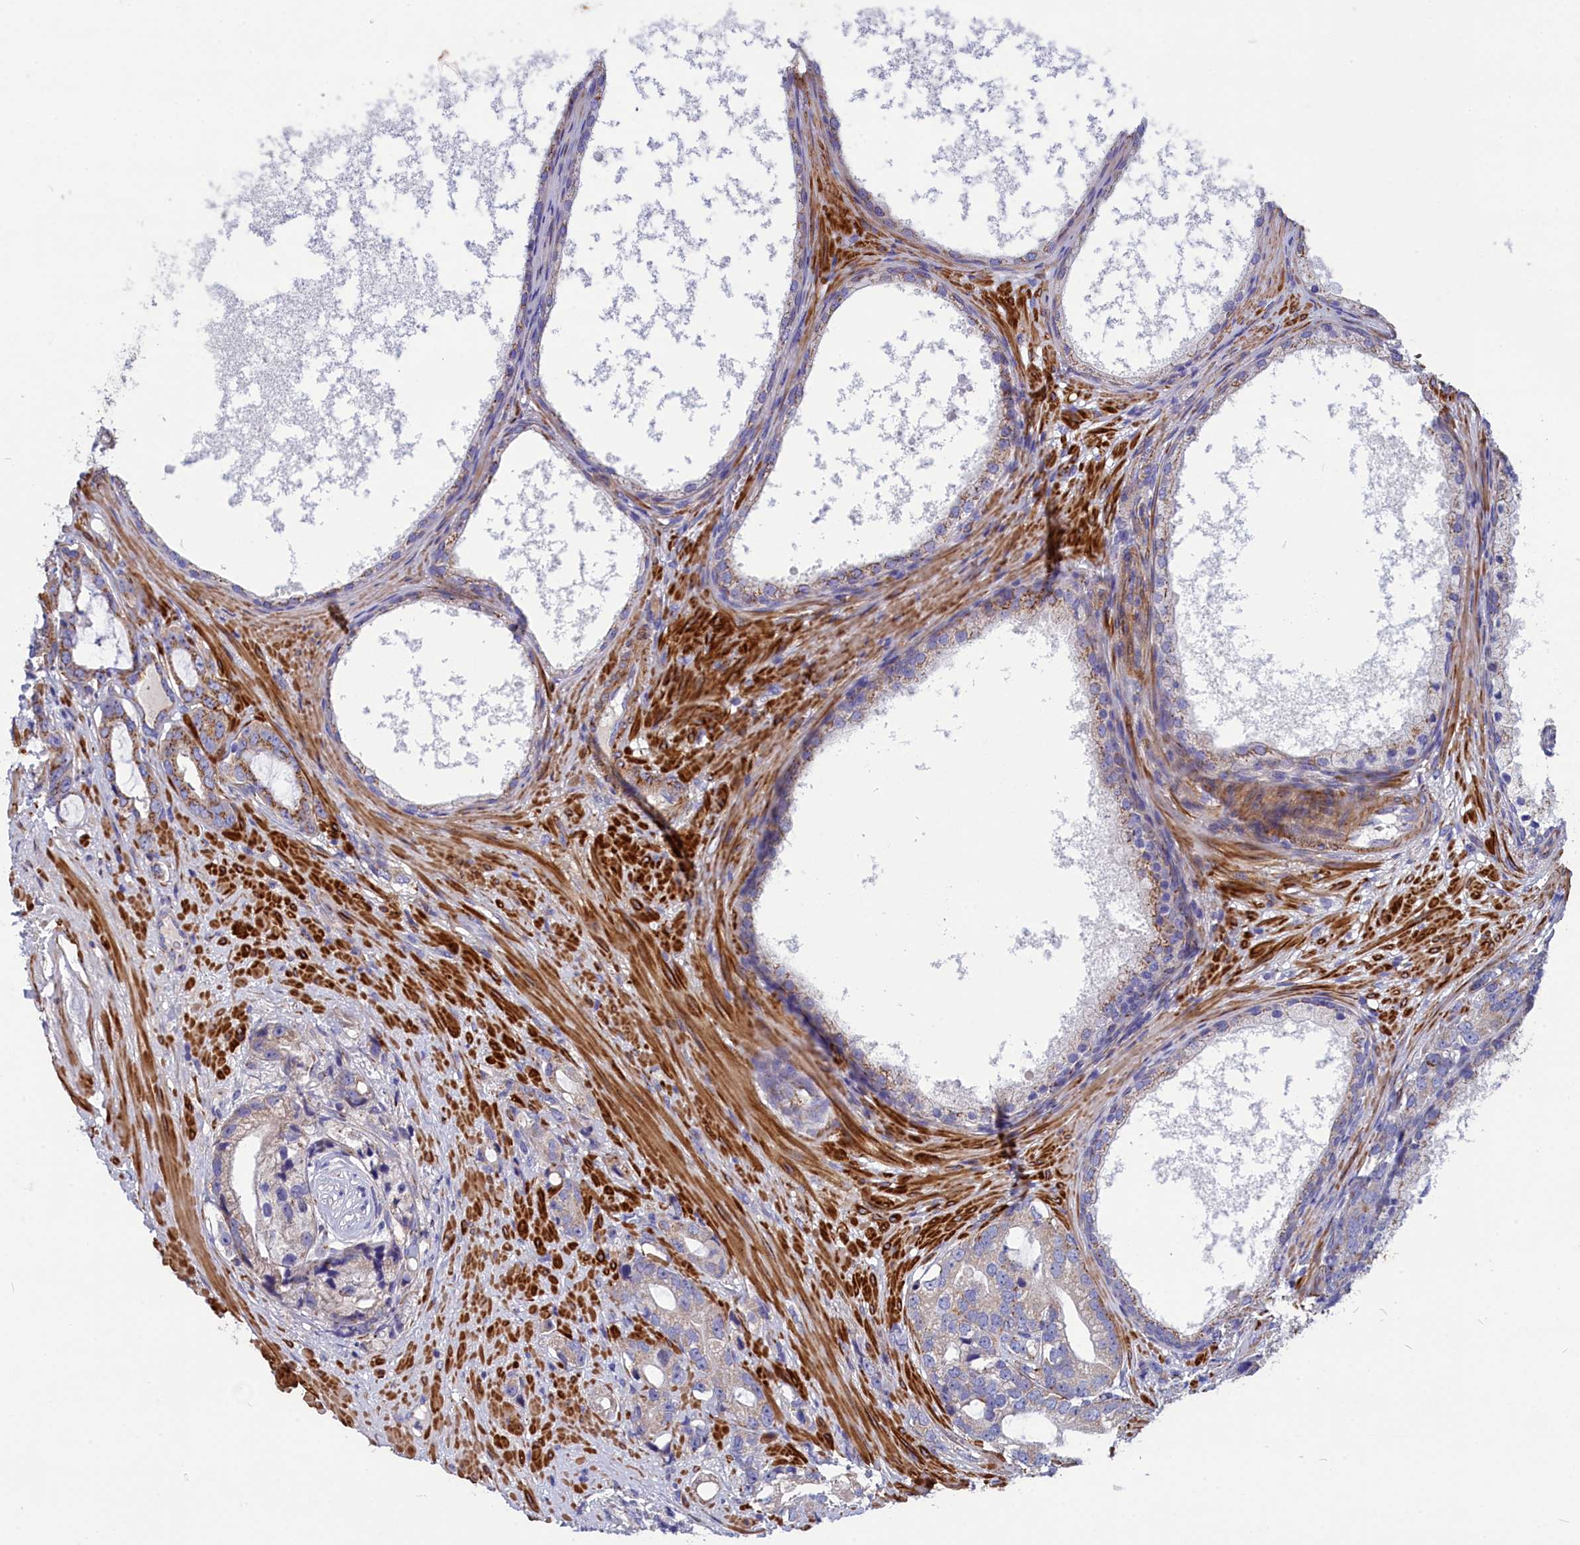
{"staining": {"intensity": "moderate", "quantity": "<25%", "location": "cytoplasmic/membranous"}, "tissue": "prostate cancer", "cell_type": "Tumor cells", "image_type": "cancer", "snomed": [{"axis": "morphology", "description": "Adenocarcinoma, High grade"}, {"axis": "topography", "description": "Prostate"}], "caption": "Moderate cytoplasmic/membranous protein expression is identified in about <25% of tumor cells in prostate cancer (adenocarcinoma (high-grade)).", "gene": "TUBGCP4", "patient": {"sex": "male", "age": 75}}